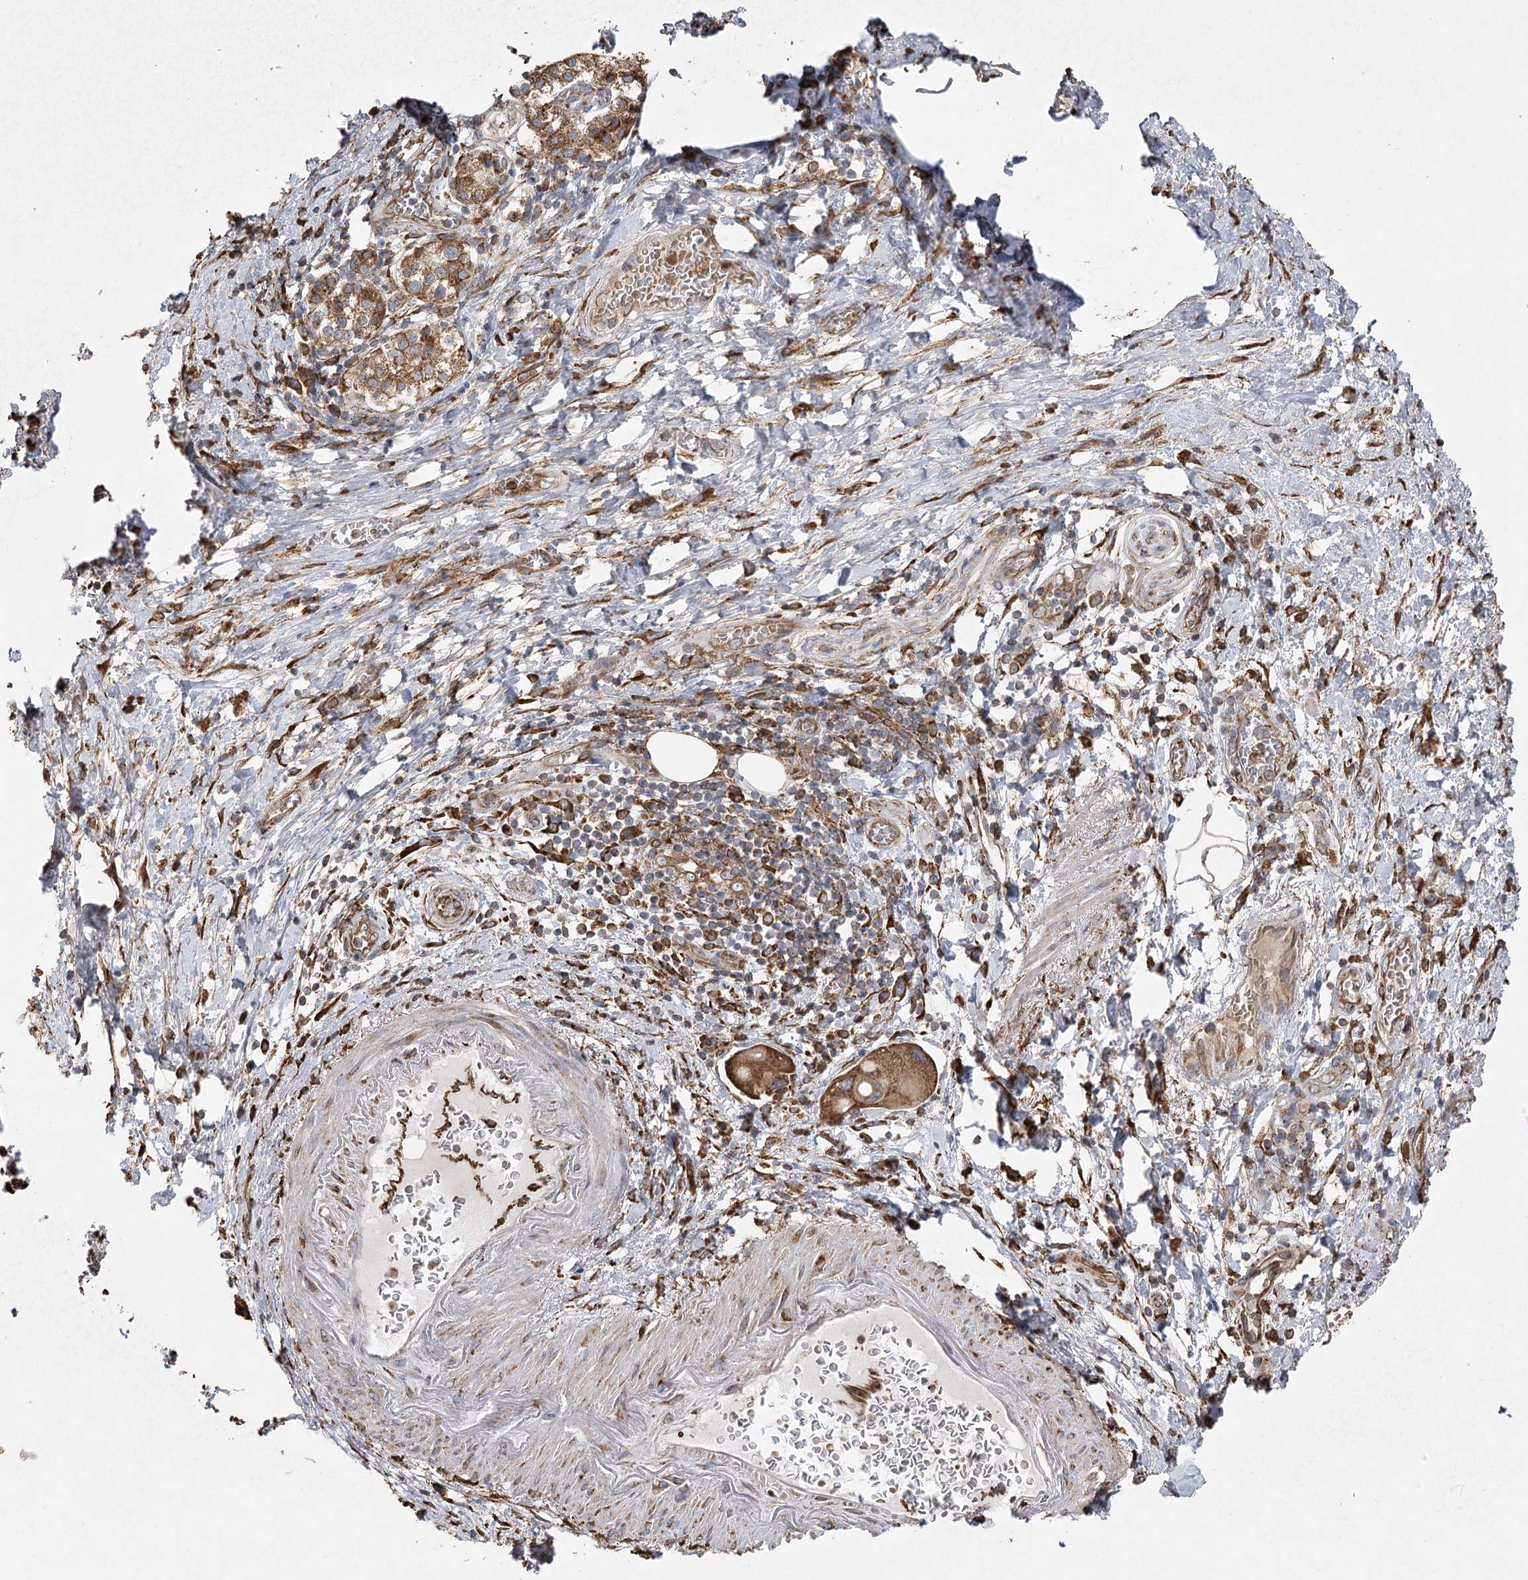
{"staining": {"intensity": "moderate", "quantity": ">75%", "location": "cytoplasmic/membranous"}, "tissue": "pancreatic cancer", "cell_type": "Tumor cells", "image_type": "cancer", "snomed": [{"axis": "morphology", "description": "Normal tissue, NOS"}, {"axis": "morphology", "description": "Adenocarcinoma, NOS"}, {"axis": "topography", "description": "Pancreas"}], "caption": "Approximately >75% of tumor cells in pancreatic adenocarcinoma exhibit moderate cytoplasmic/membranous protein positivity as visualized by brown immunohistochemical staining.", "gene": "ACAP2", "patient": {"sex": "female", "age": 68}}